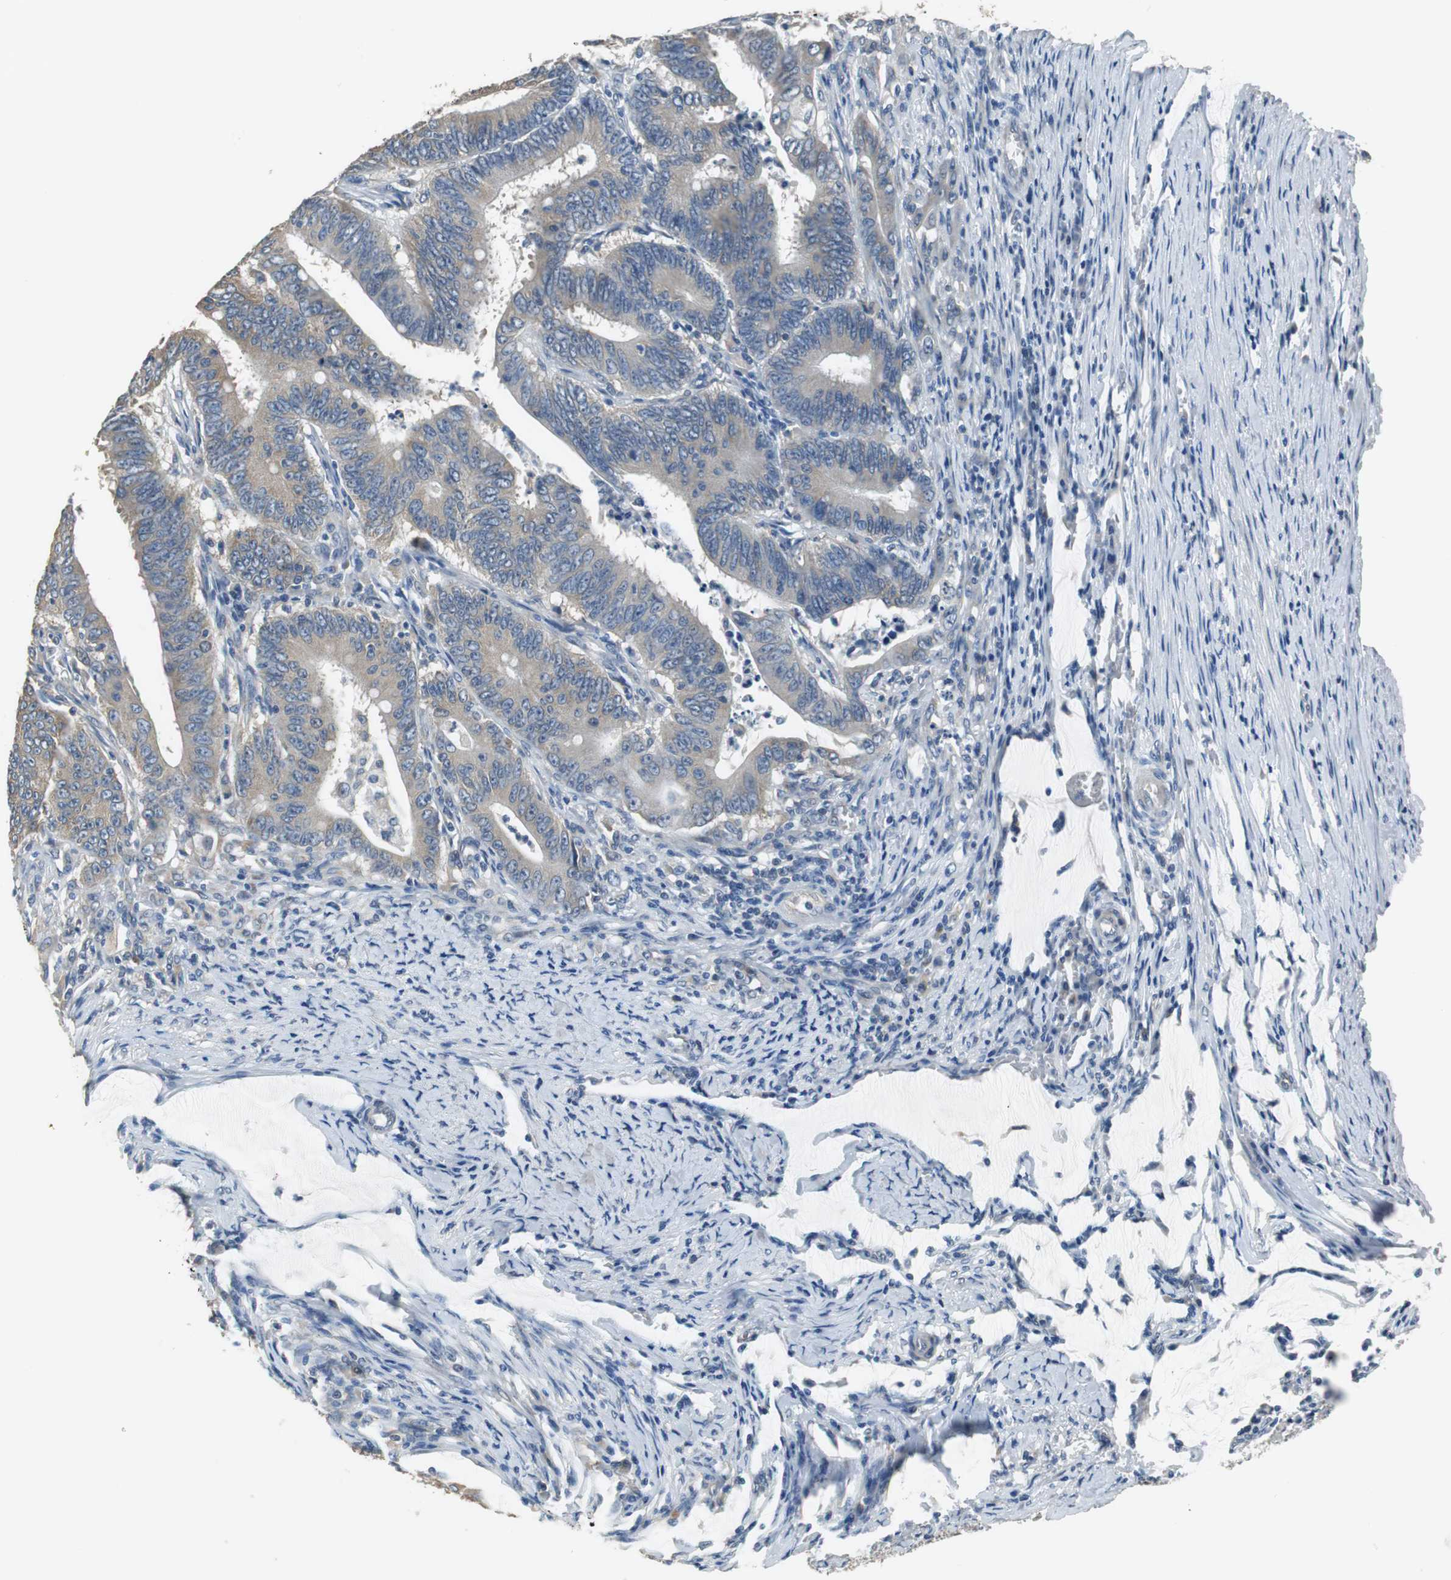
{"staining": {"intensity": "moderate", "quantity": ">75%", "location": "cytoplasmic/membranous"}, "tissue": "colorectal cancer", "cell_type": "Tumor cells", "image_type": "cancer", "snomed": [{"axis": "morphology", "description": "Adenocarcinoma, NOS"}, {"axis": "topography", "description": "Colon"}], "caption": "Brown immunohistochemical staining in colorectal cancer reveals moderate cytoplasmic/membranous expression in about >75% of tumor cells.", "gene": "ALDH4A1", "patient": {"sex": "male", "age": 45}}